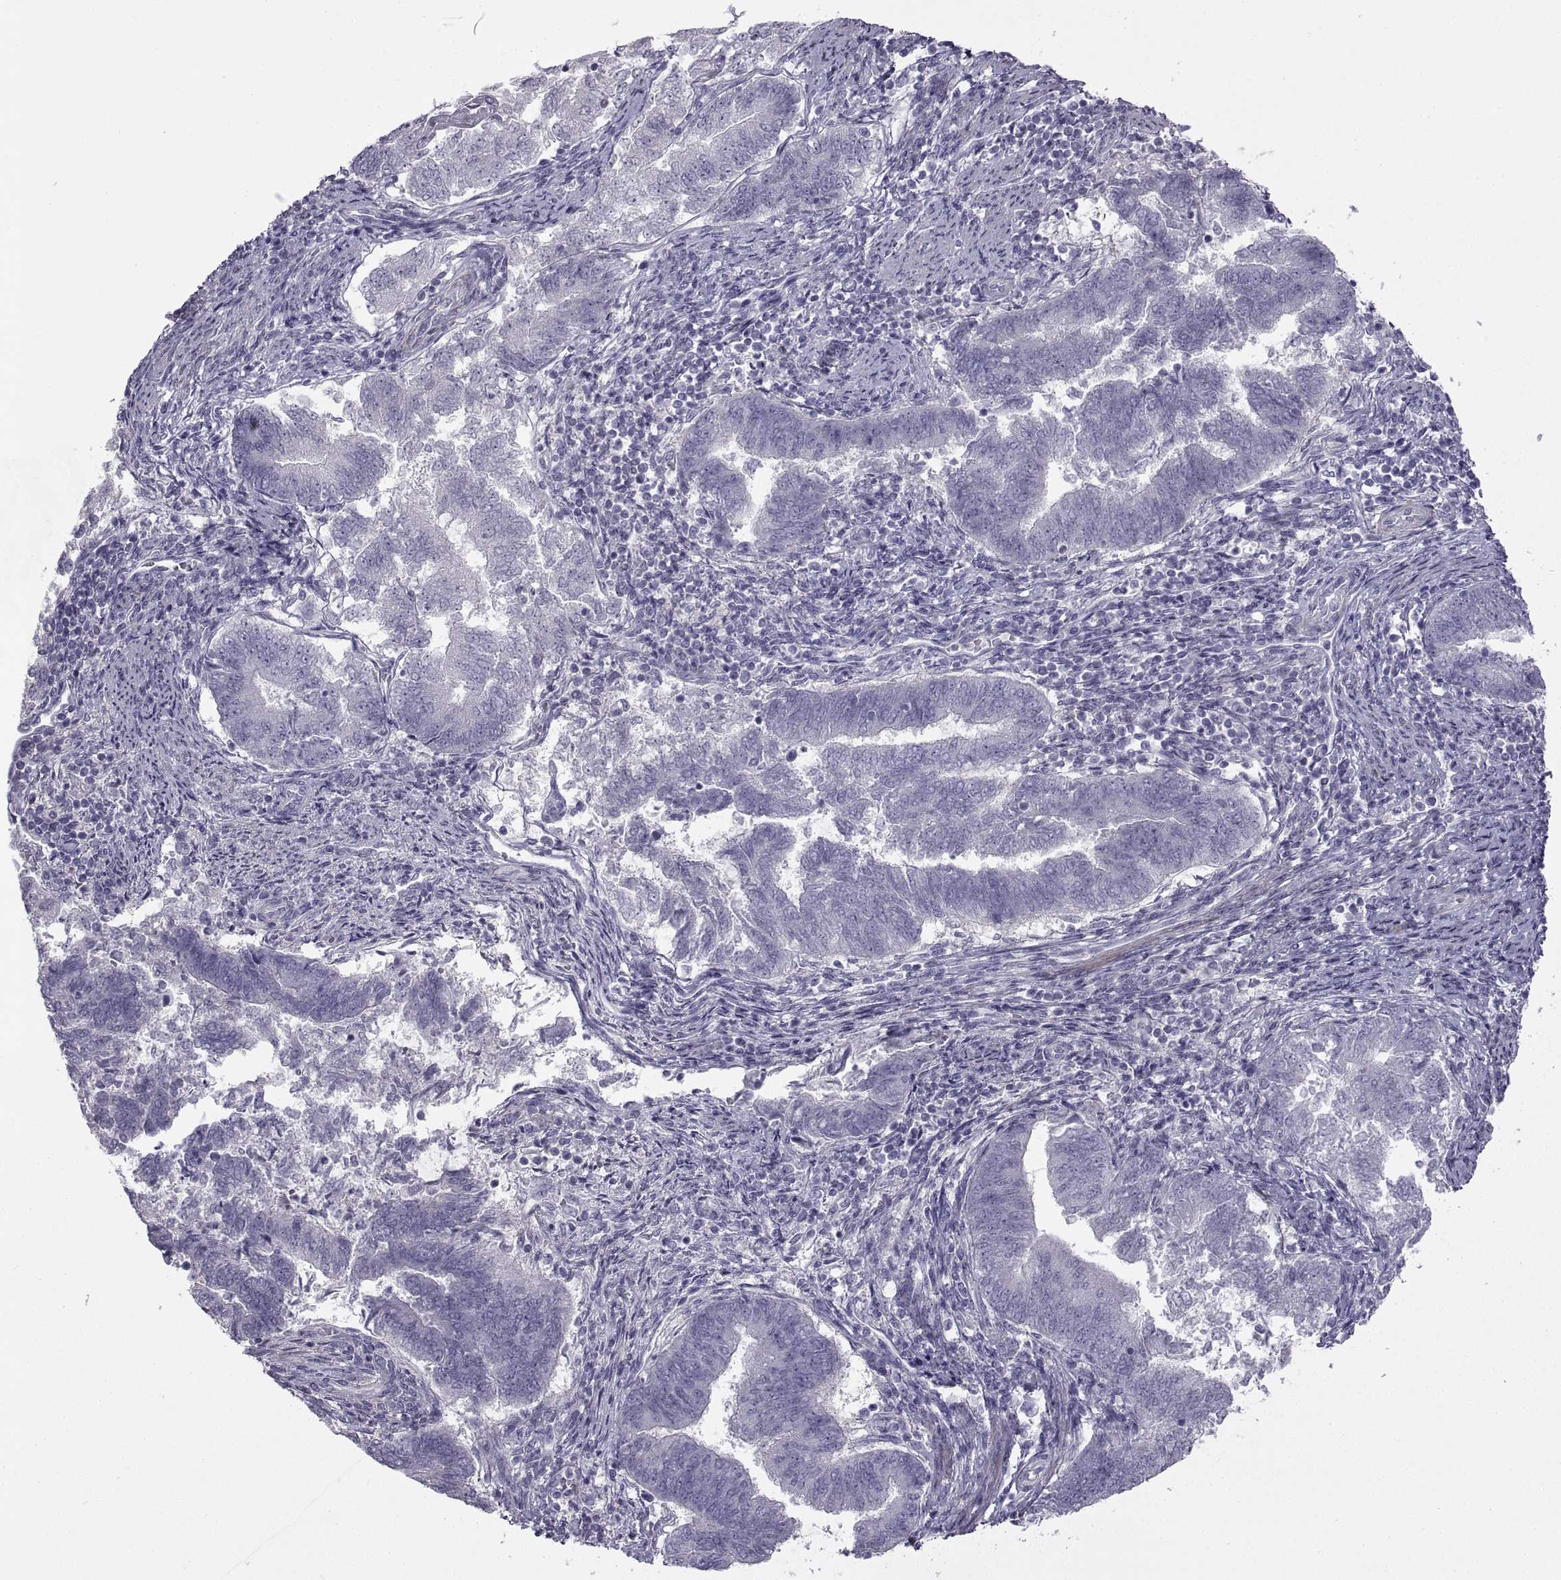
{"staining": {"intensity": "negative", "quantity": "none", "location": "none"}, "tissue": "endometrial cancer", "cell_type": "Tumor cells", "image_type": "cancer", "snomed": [{"axis": "morphology", "description": "Adenocarcinoma, NOS"}, {"axis": "topography", "description": "Endometrium"}], "caption": "Immunohistochemistry of endometrial cancer reveals no staining in tumor cells.", "gene": "BSPH1", "patient": {"sex": "female", "age": 65}}